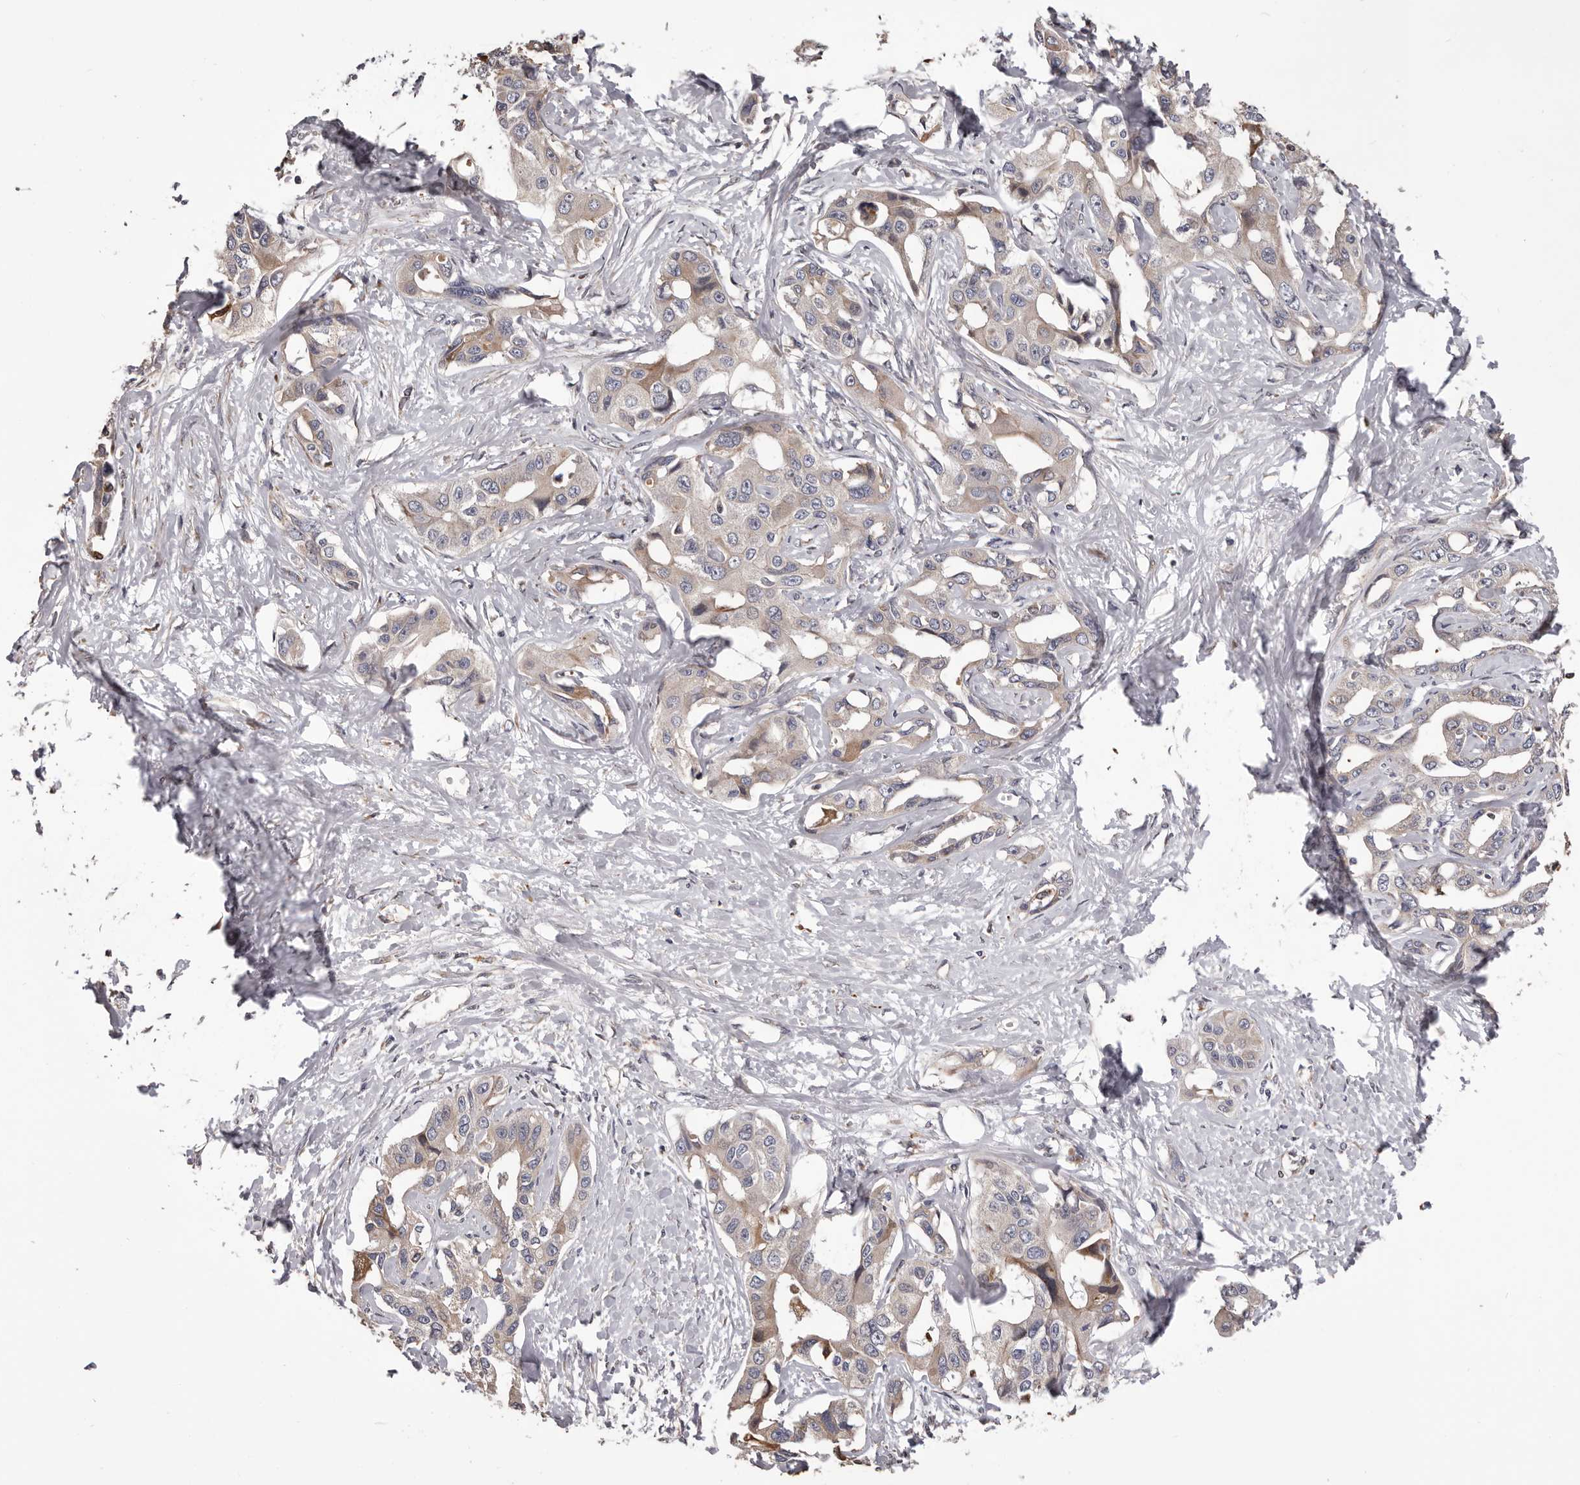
{"staining": {"intensity": "weak", "quantity": "<25%", "location": "cytoplasmic/membranous"}, "tissue": "liver cancer", "cell_type": "Tumor cells", "image_type": "cancer", "snomed": [{"axis": "morphology", "description": "Cholangiocarcinoma"}, {"axis": "topography", "description": "Liver"}], "caption": "IHC photomicrograph of human liver cancer (cholangiocarcinoma) stained for a protein (brown), which demonstrates no staining in tumor cells.", "gene": "CEP104", "patient": {"sex": "male", "age": 59}}